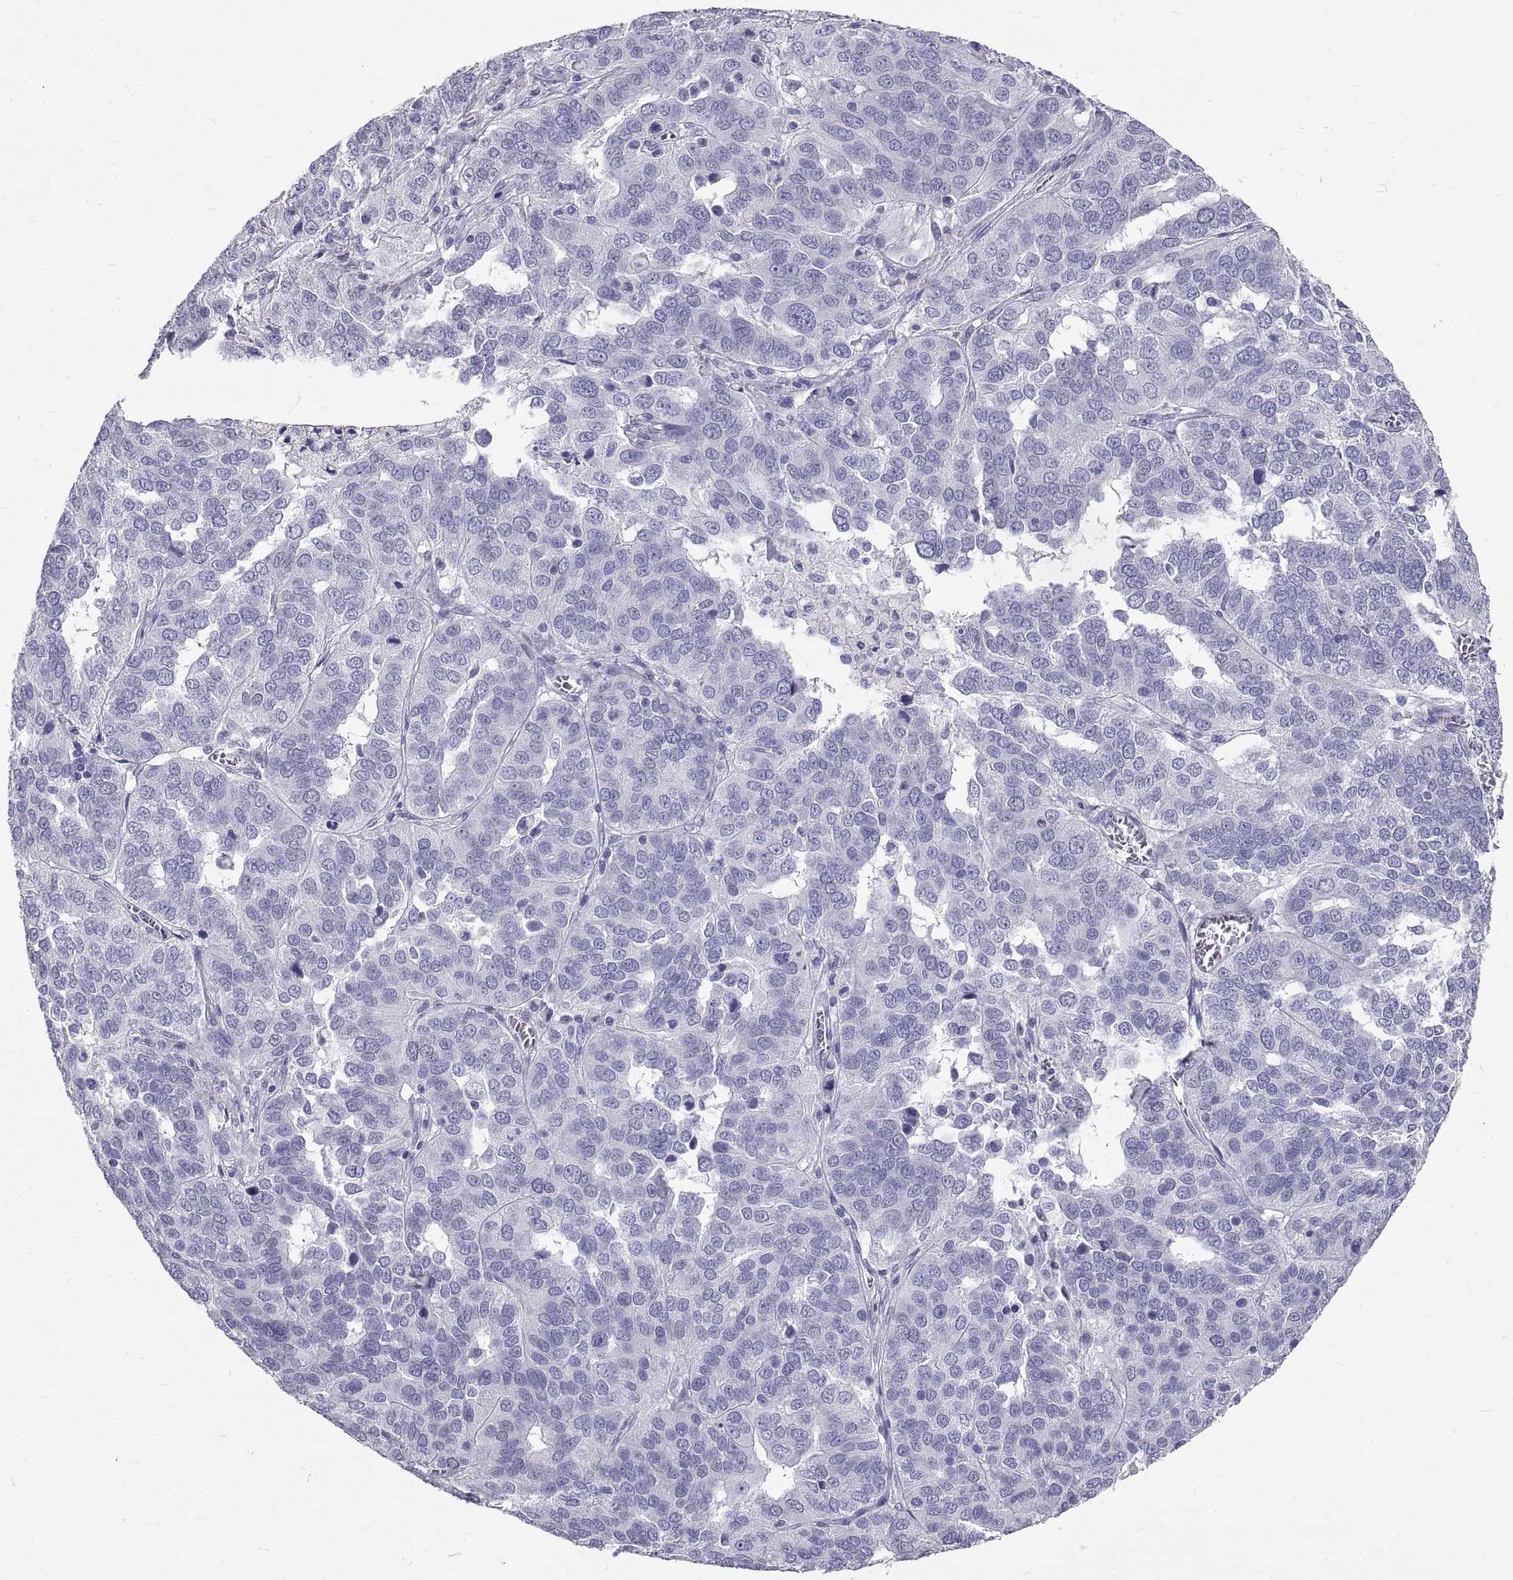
{"staining": {"intensity": "negative", "quantity": "none", "location": "none"}, "tissue": "ovarian cancer", "cell_type": "Tumor cells", "image_type": "cancer", "snomed": [{"axis": "morphology", "description": "Carcinoma, endometroid"}, {"axis": "topography", "description": "Soft tissue"}, {"axis": "topography", "description": "Ovary"}], "caption": "Micrograph shows no protein staining in tumor cells of ovarian endometroid carcinoma tissue.", "gene": "GNG12", "patient": {"sex": "female", "age": 52}}